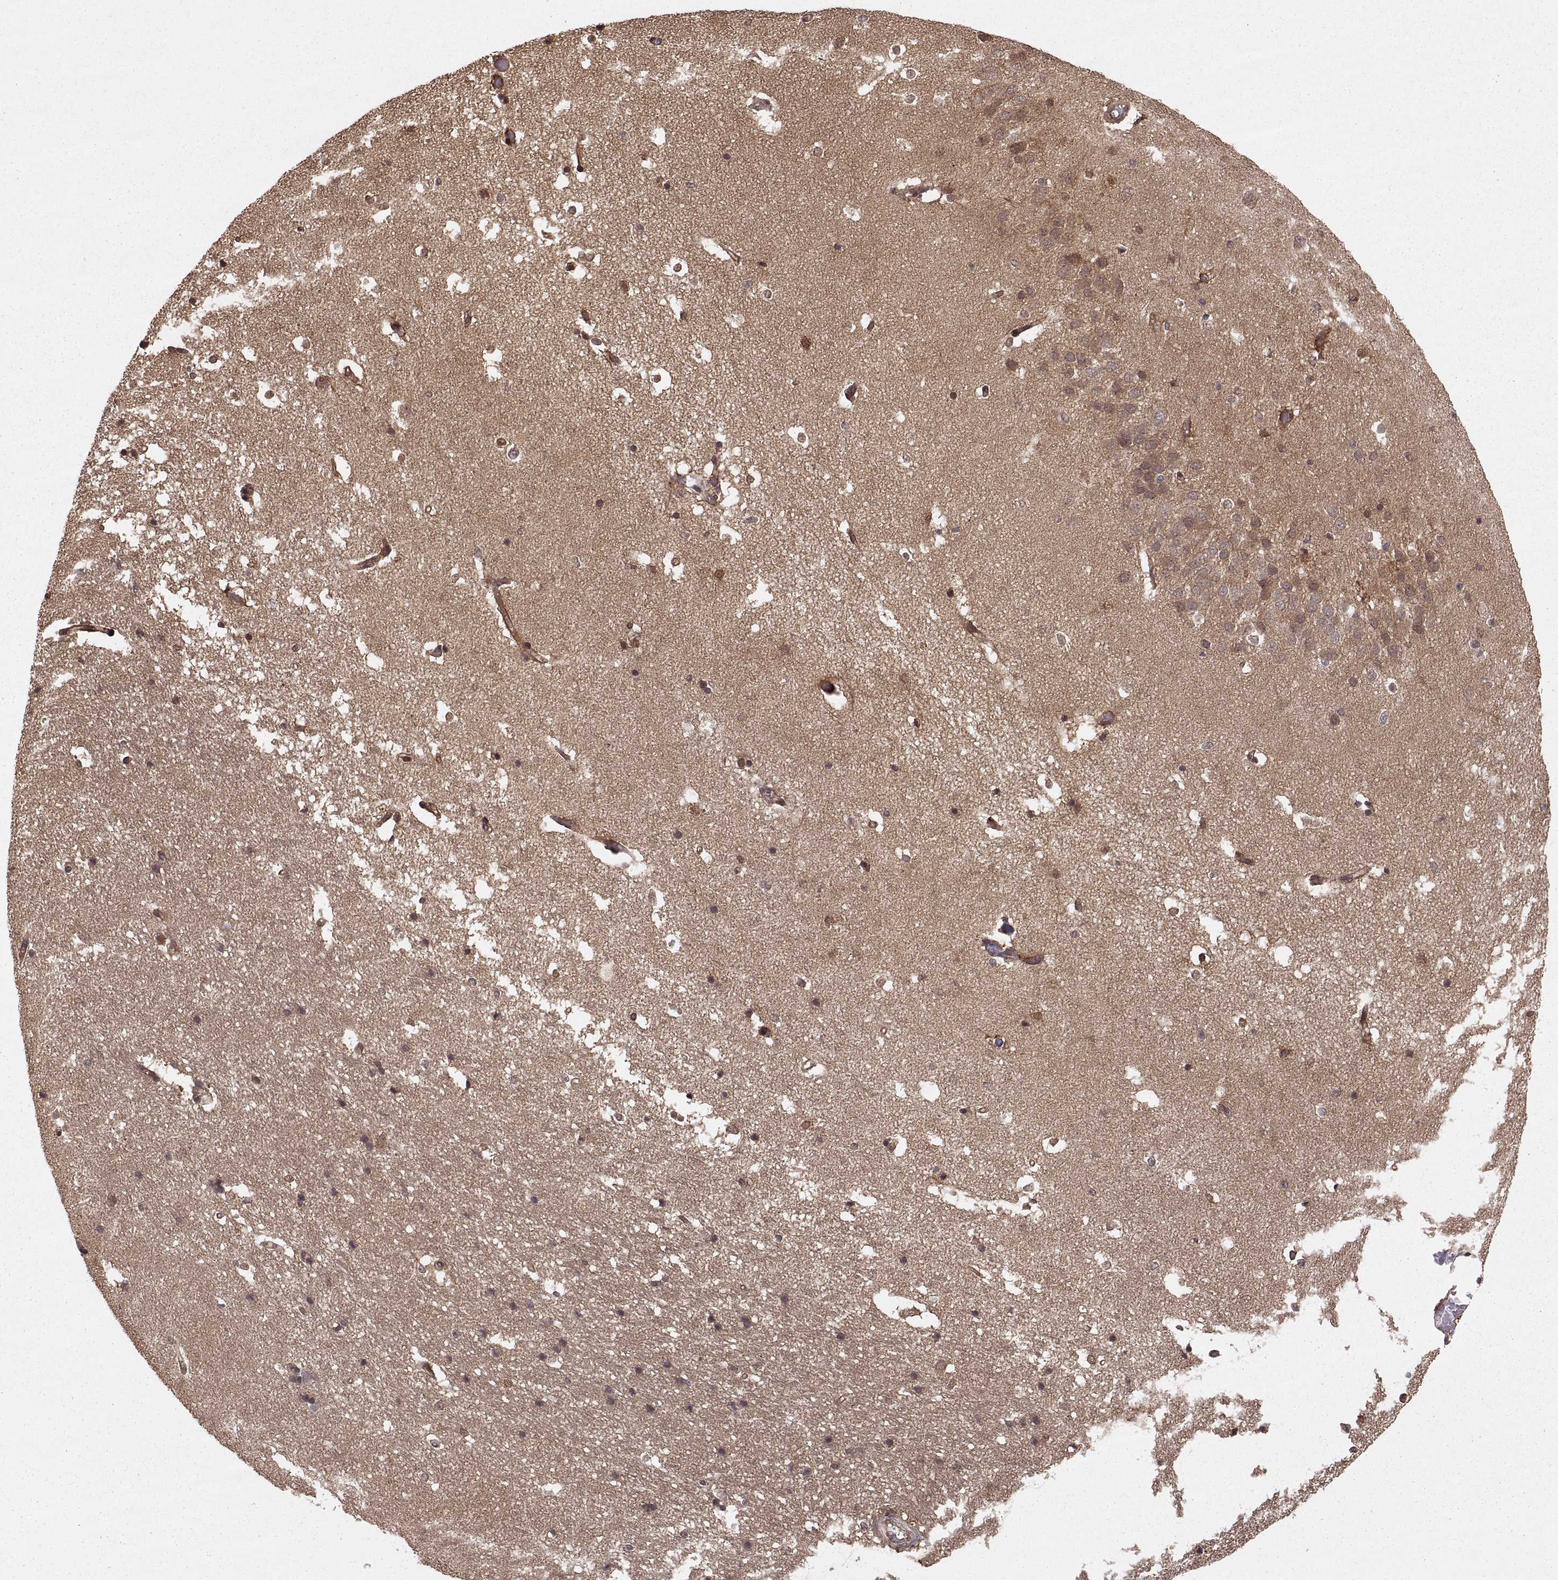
{"staining": {"intensity": "strong", "quantity": "25%-75%", "location": "cytoplasmic/membranous,nuclear"}, "tissue": "hippocampus", "cell_type": "Glial cells", "image_type": "normal", "snomed": [{"axis": "morphology", "description": "Normal tissue, NOS"}, {"axis": "topography", "description": "Hippocampus"}], "caption": "A high-resolution micrograph shows immunohistochemistry (IHC) staining of normal hippocampus, which demonstrates strong cytoplasmic/membranous,nuclear positivity in approximately 25%-75% of glial cells. The staining was performed using DAB to visualize the protein expression in brown, while the nuclei were stained in blue with hematoxylin (Magnification: 20x).", "gene": "DEDD", "patient": {"sex": "male", "age": 44}}